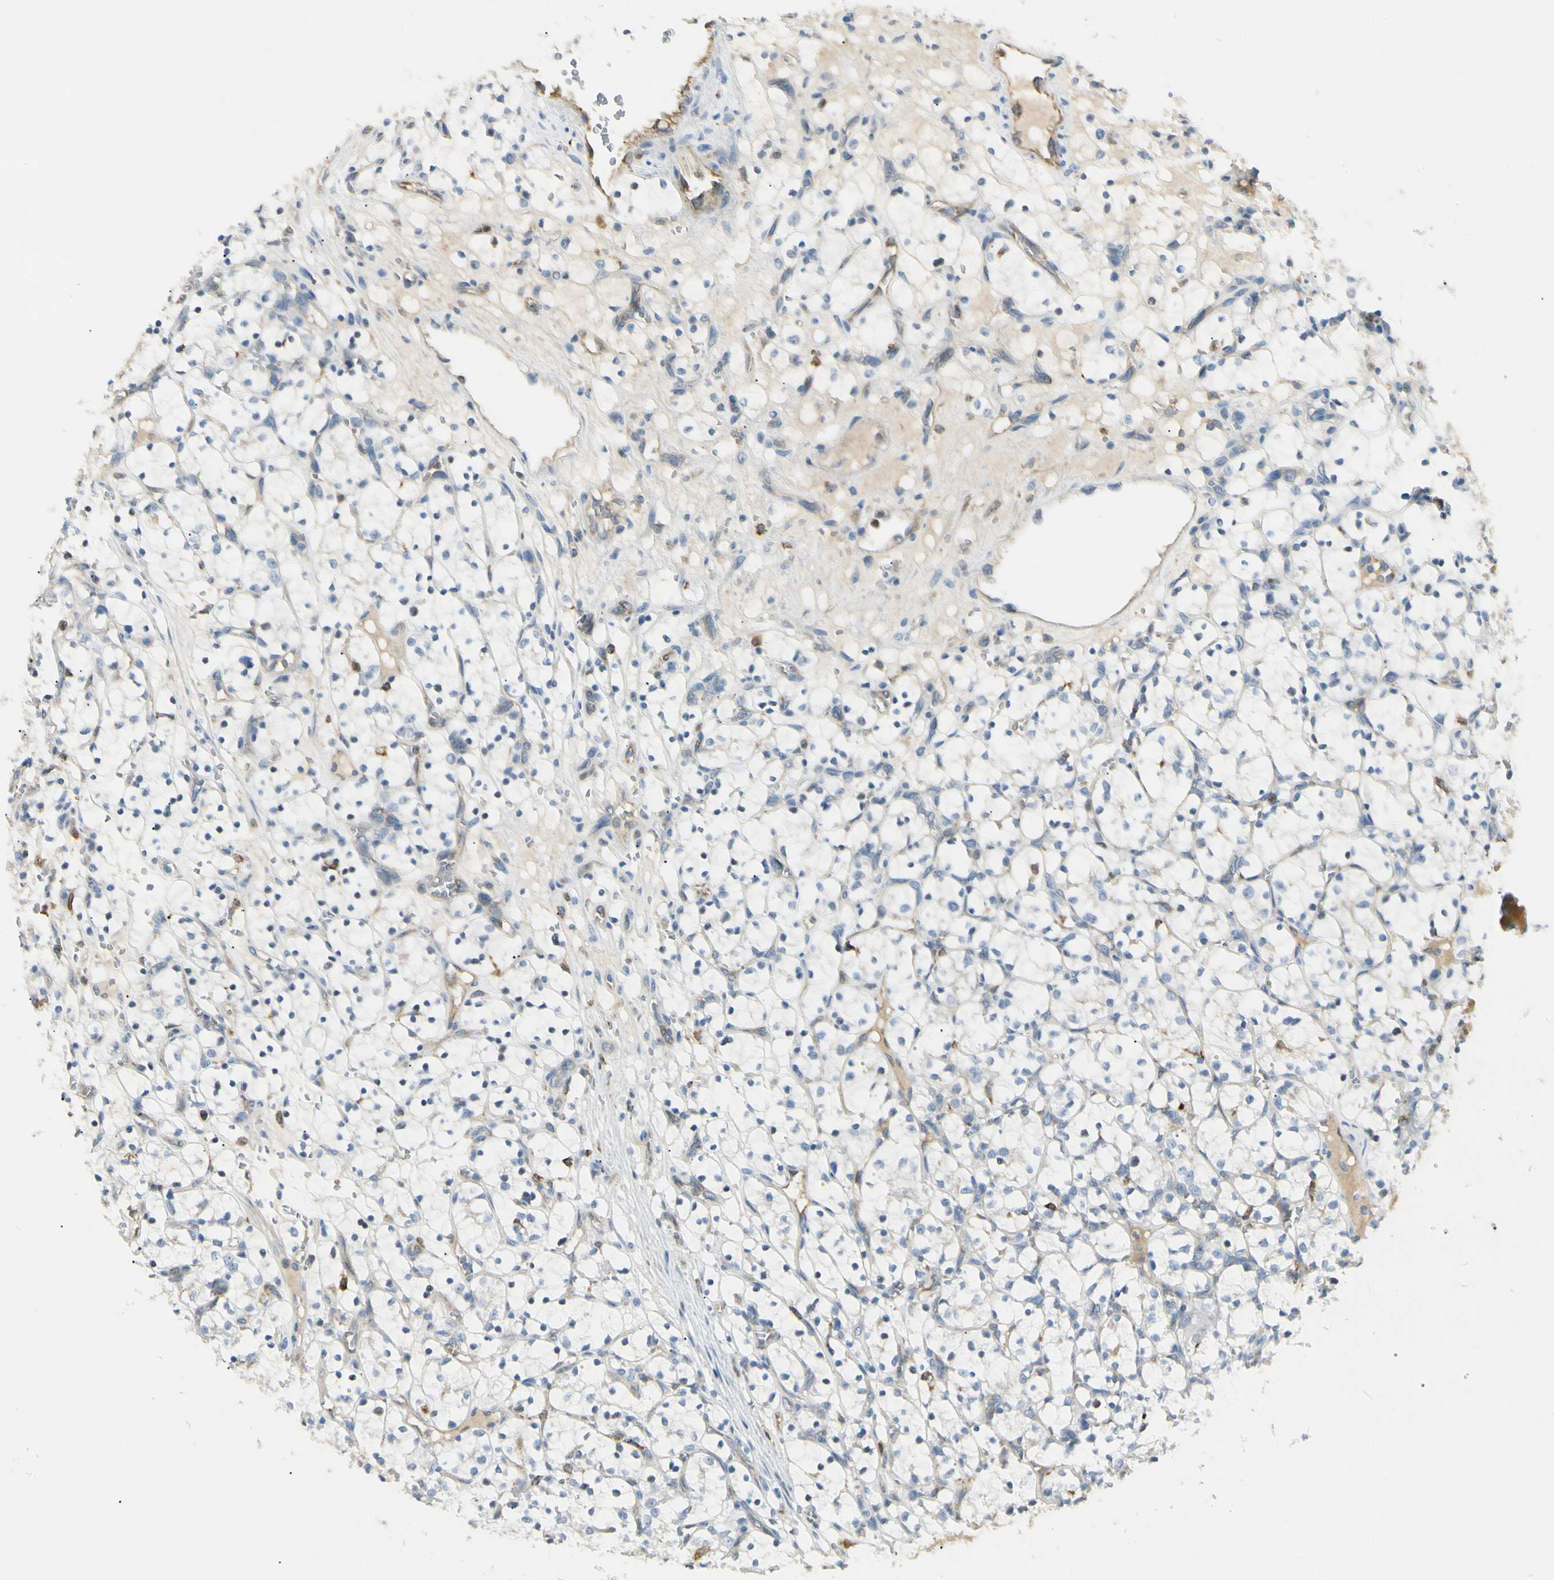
{"staining": {"intensity": "negative", "quantity": "none", "location": "none"}, "tissue": "renal cancer", "cell_type": "Tumor cells", "image_type": "cancer", "snomed": [{"axis": "morphology", "description": "Adenocarcinoma, NOS"}, {"axis": "topography", "description": "Kidney"}], "caption": "This histopathology image is of adenocarcinoma (renal) stained with IHC to label a protein in brown with the nuclei are counter-stained blue. There is no expression in tumor cells. (DAB immunohistochemistry (IHC) visualized using brightfield microscopy, high magnification).", "gene": "LPCAT2", "patient": {"sex": "female", "age": 69}}